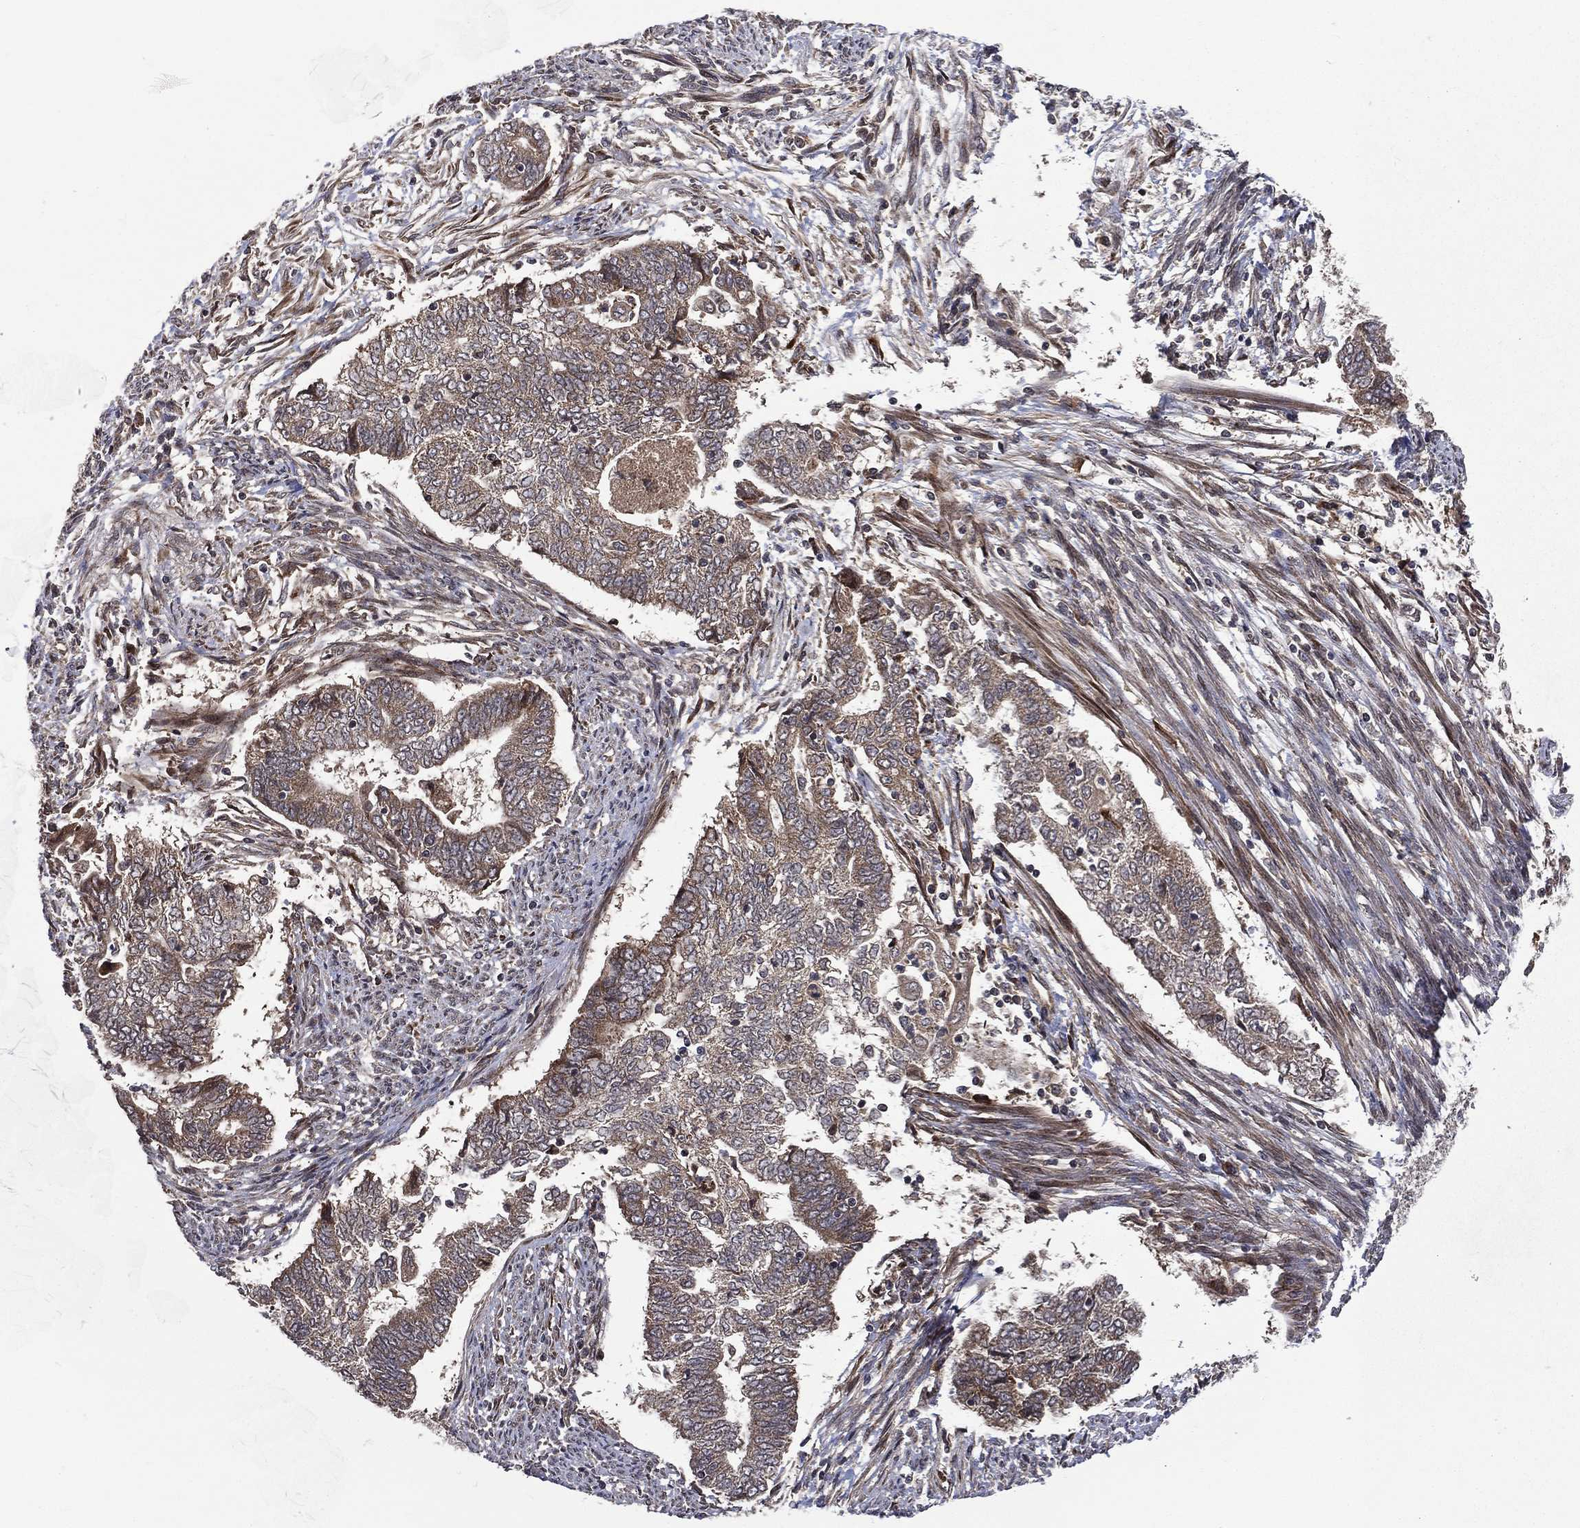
{"staining": {"intensity": "strong", "quantity": "25%-75%", "location": "cytoplasmic/membranous"}, "tissue": "endometrial cancer", "cell_type": "Tumor cells", "image_type": "cancer", "snomed": [{"axis": "morphology", "description": "Adenocarcinoma, NOS"}, {"axis": "topography", "description": "Endometrium"}], "caption": "Immunohistochemical staining of endometrial cancer (adenocarcinoma) demonstrates strong cytoplasmic/membranous protein expression in about 25%-75% of tumor cells.", "gene": "RAB11FIP4", "patient": {"sex": "female", "age": 65}}